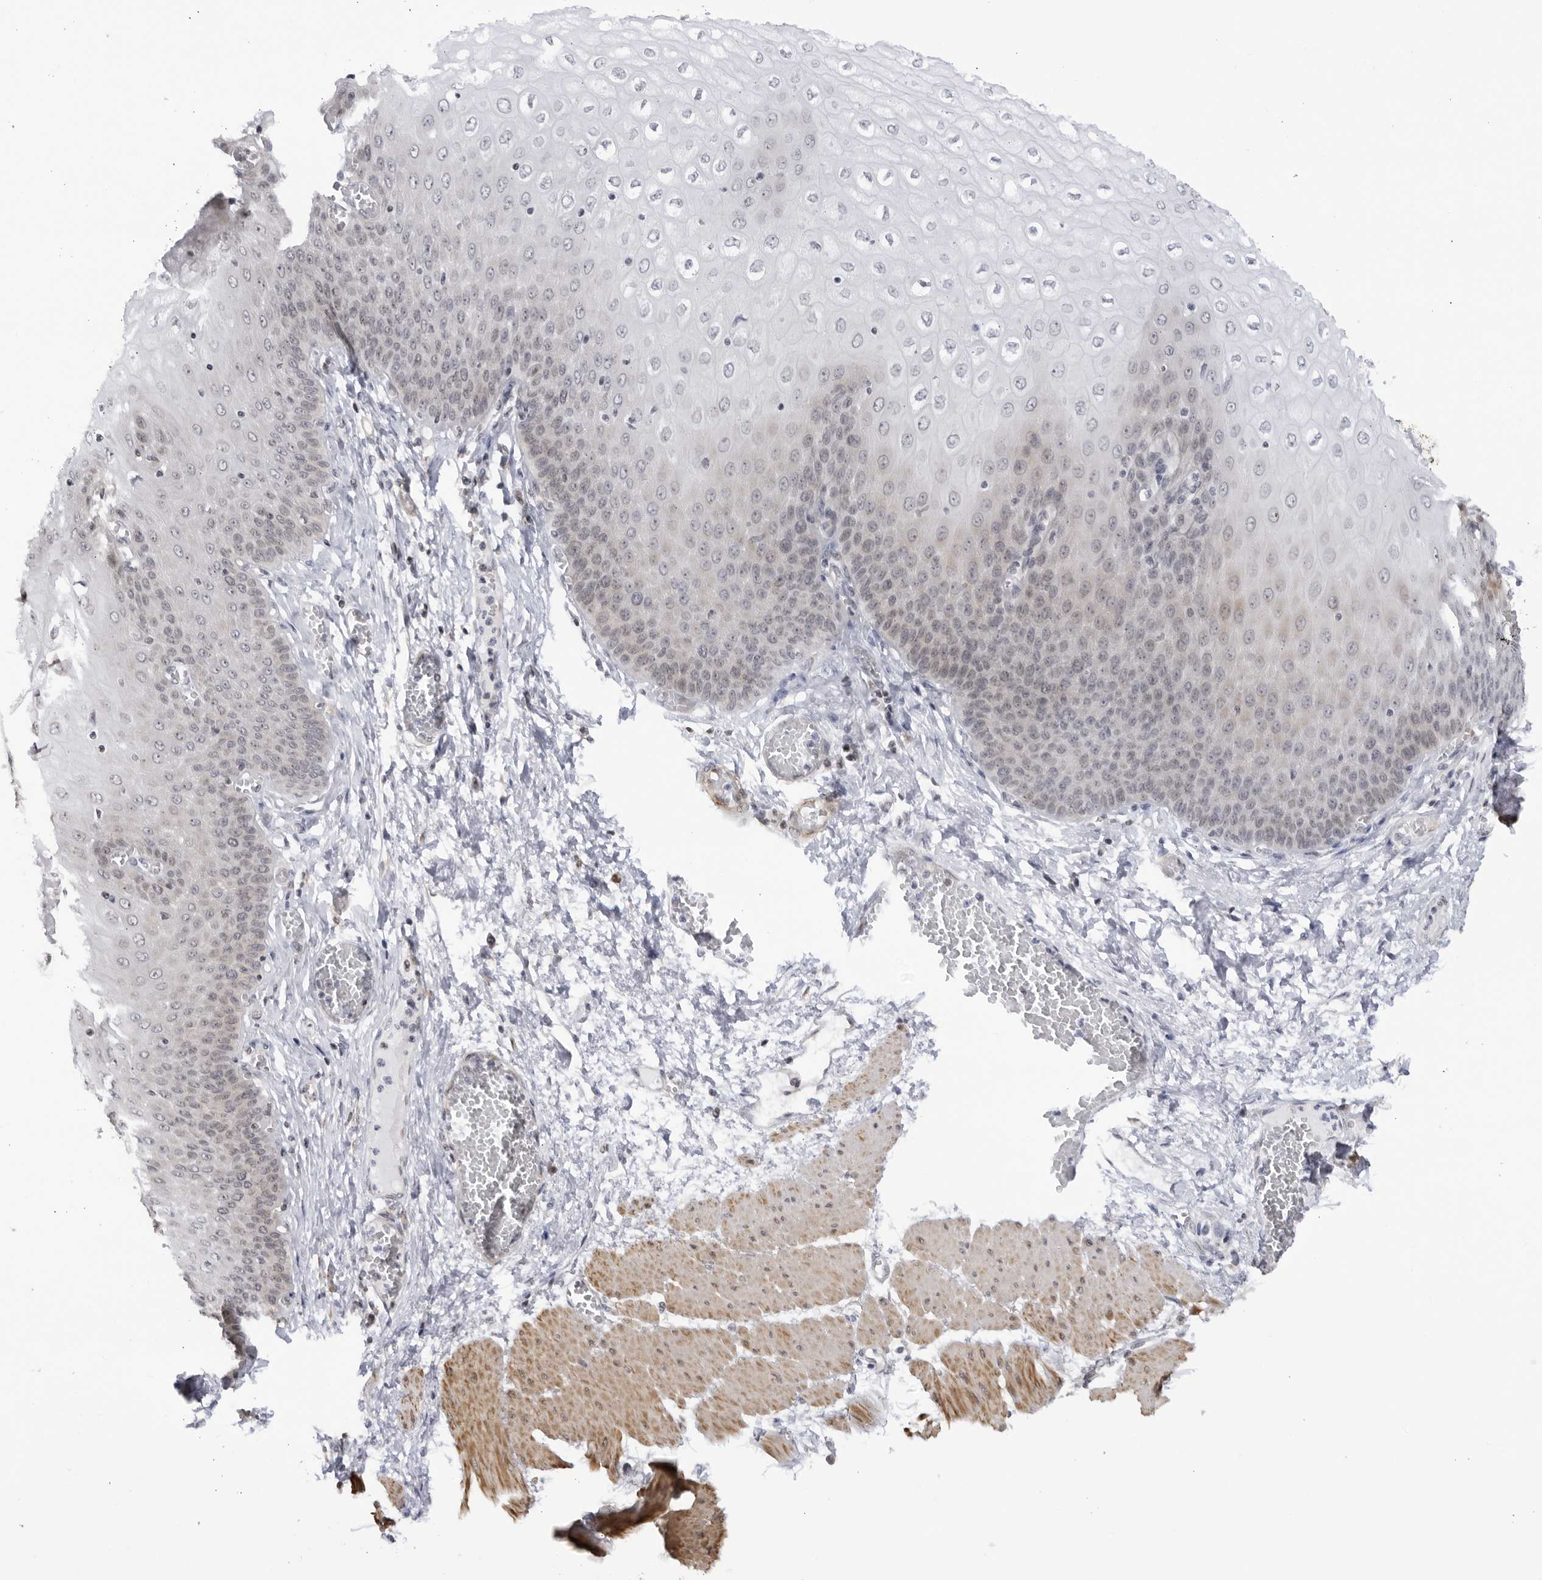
{"staining": {"intensity": "weak", "quantity": "<25%", "location": "cytoplasmic/membranous"}, "tissue": "esophagus", "cell_type": "Squamous epithelial cells", "image_type": "normal", "snomed": [{"axis": "morphology", "description": "Normal tissue, NOS"}, {"axis": "topography", "description": "Esophagus"}], "caption": "A high-resolution image shows immunohistochemistry staining of unremarkable esophagus, which reveals no significant positivity in squamous epithelial cells.", "gene": "CNBD1", "patient": {"sex": "male", "age": 60}}